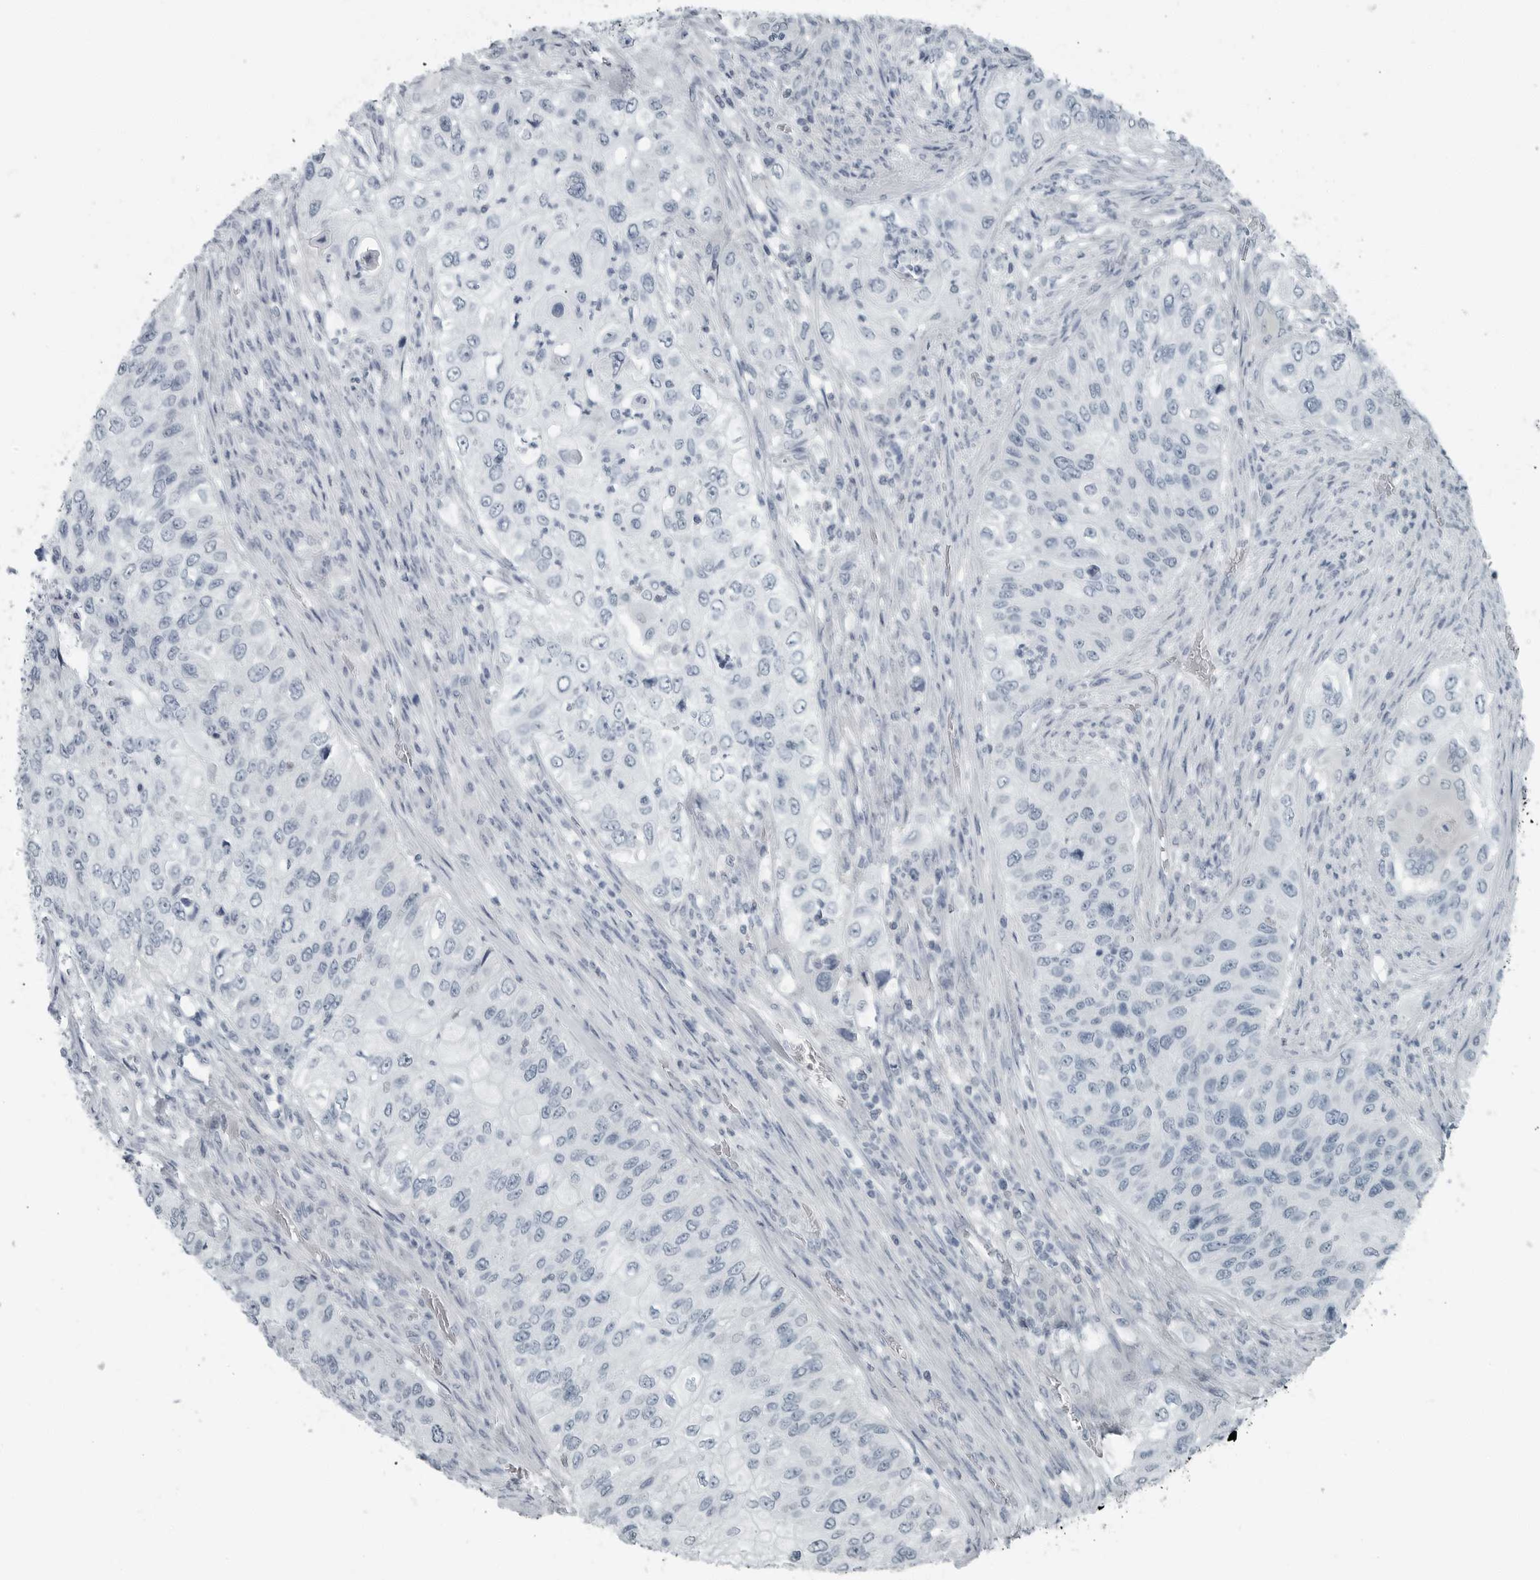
{"staining": {"intensity": "negative", "quantity": "none", "location": "none"}, "tissue": "urothelial cancer", "cell_type": "Tumor cells", "image_type": "cancer", "snomed": [{"axis": "morphology", "description": "Urothelial carcinoma, High grade"}, {"axis": "topography", "description": "Urinary bladder"}], "caption": "Protein analysis of urothelial cancer exhibits no significant positivity in tumor cells.", "gene": "ZPBP2", "patient": {"sex": "female", "age": 60}}